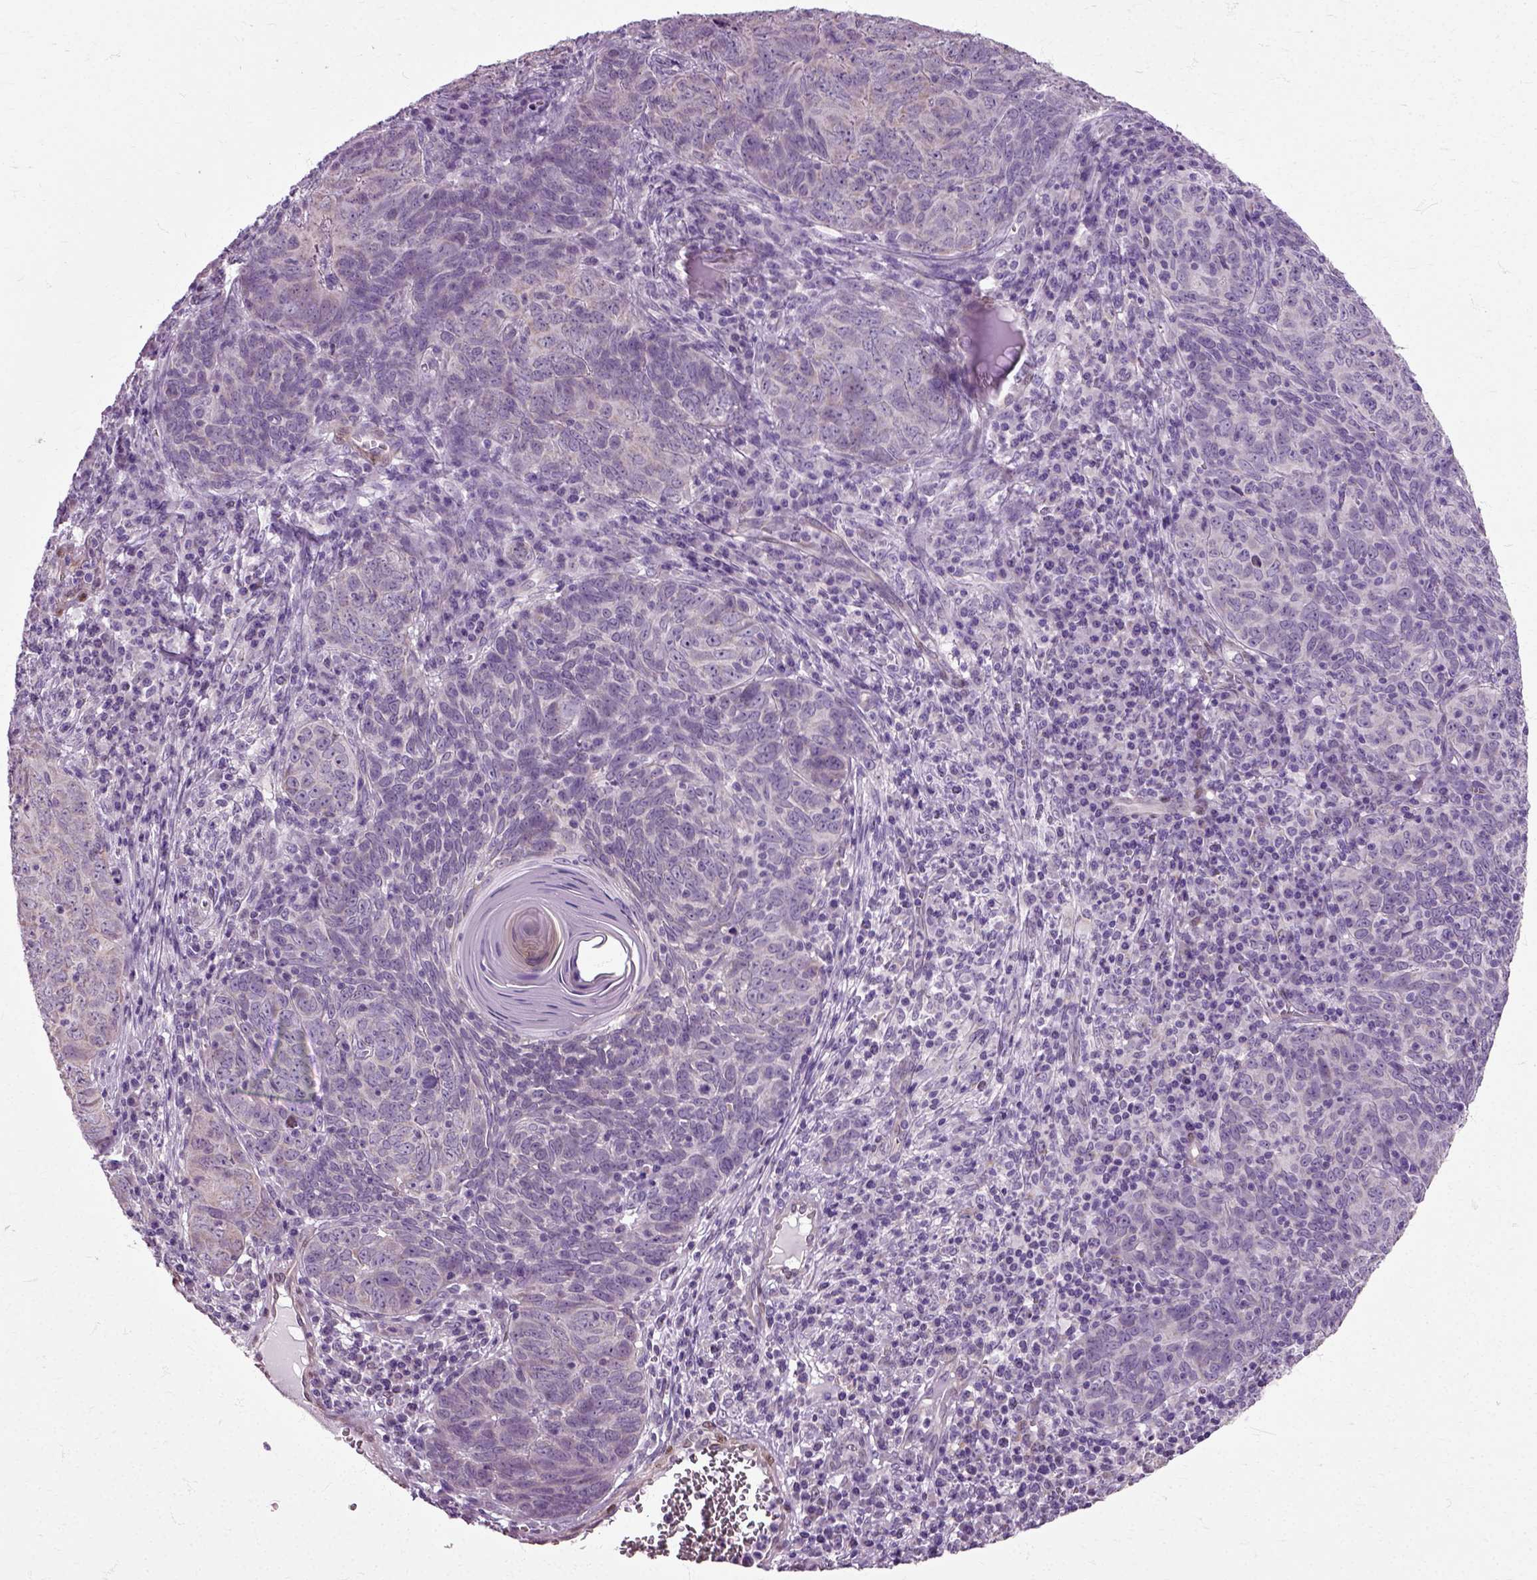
{"staining": {"intensity": "negative", "quantity": "none", "location": "none"}, "tissue": "skin cancer", "cell_type": "Tumor cells", "image_type": "cancer", "snomed": [{"axis": "morphology", "description": "Squamous cell carcinoma, NOS"}, {"axis": "topography", "description": "Skin"}, {"axis": "topography", "description": "Anal"}], "caption": "Micrograph shows no protein staining in tumor cells of skin squamous cell carcinoma tissue. (IHC, brightfield microscopy, high magnification).", "gene": "HSPA2", "patient": {"sex": "female", "age": 51}}